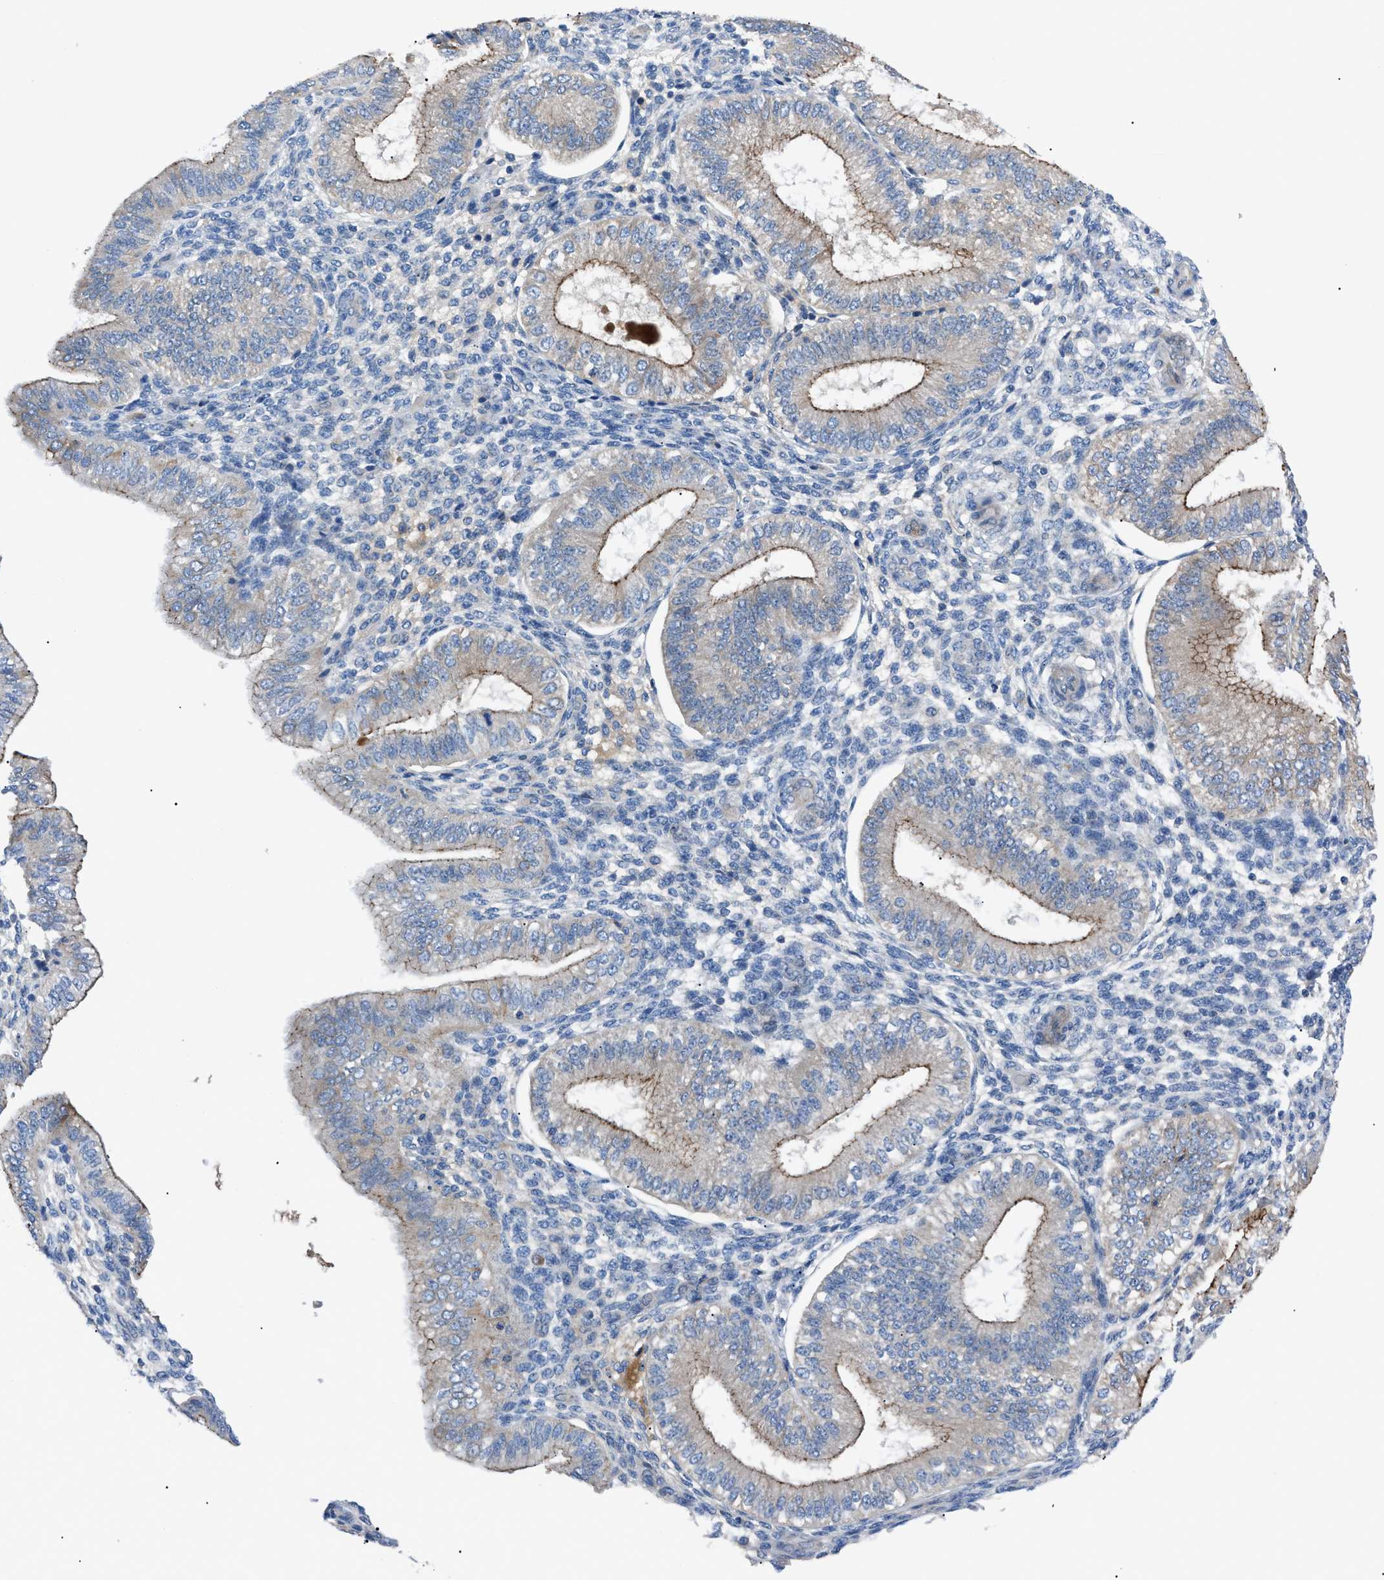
{"staining": {"intensity": "negative", "quantity": "none", "location": "none"}, "tissue": "endometrium", "cell_type": "Cells in endometrial stroma", "image_type": "normal", "snomed": [{"axis": "morphology", "description": "Normal tissue, NOS"}, {"axis": "topography", "description": "Endometrium"}], "caption": "Image shows no significant protein positivity in cells in endometrial stroma of normal endometrium. Nuclei are stained in blue.", "gene": "ZDHHC24", "patient": {"sex": "female", "age": 39}}